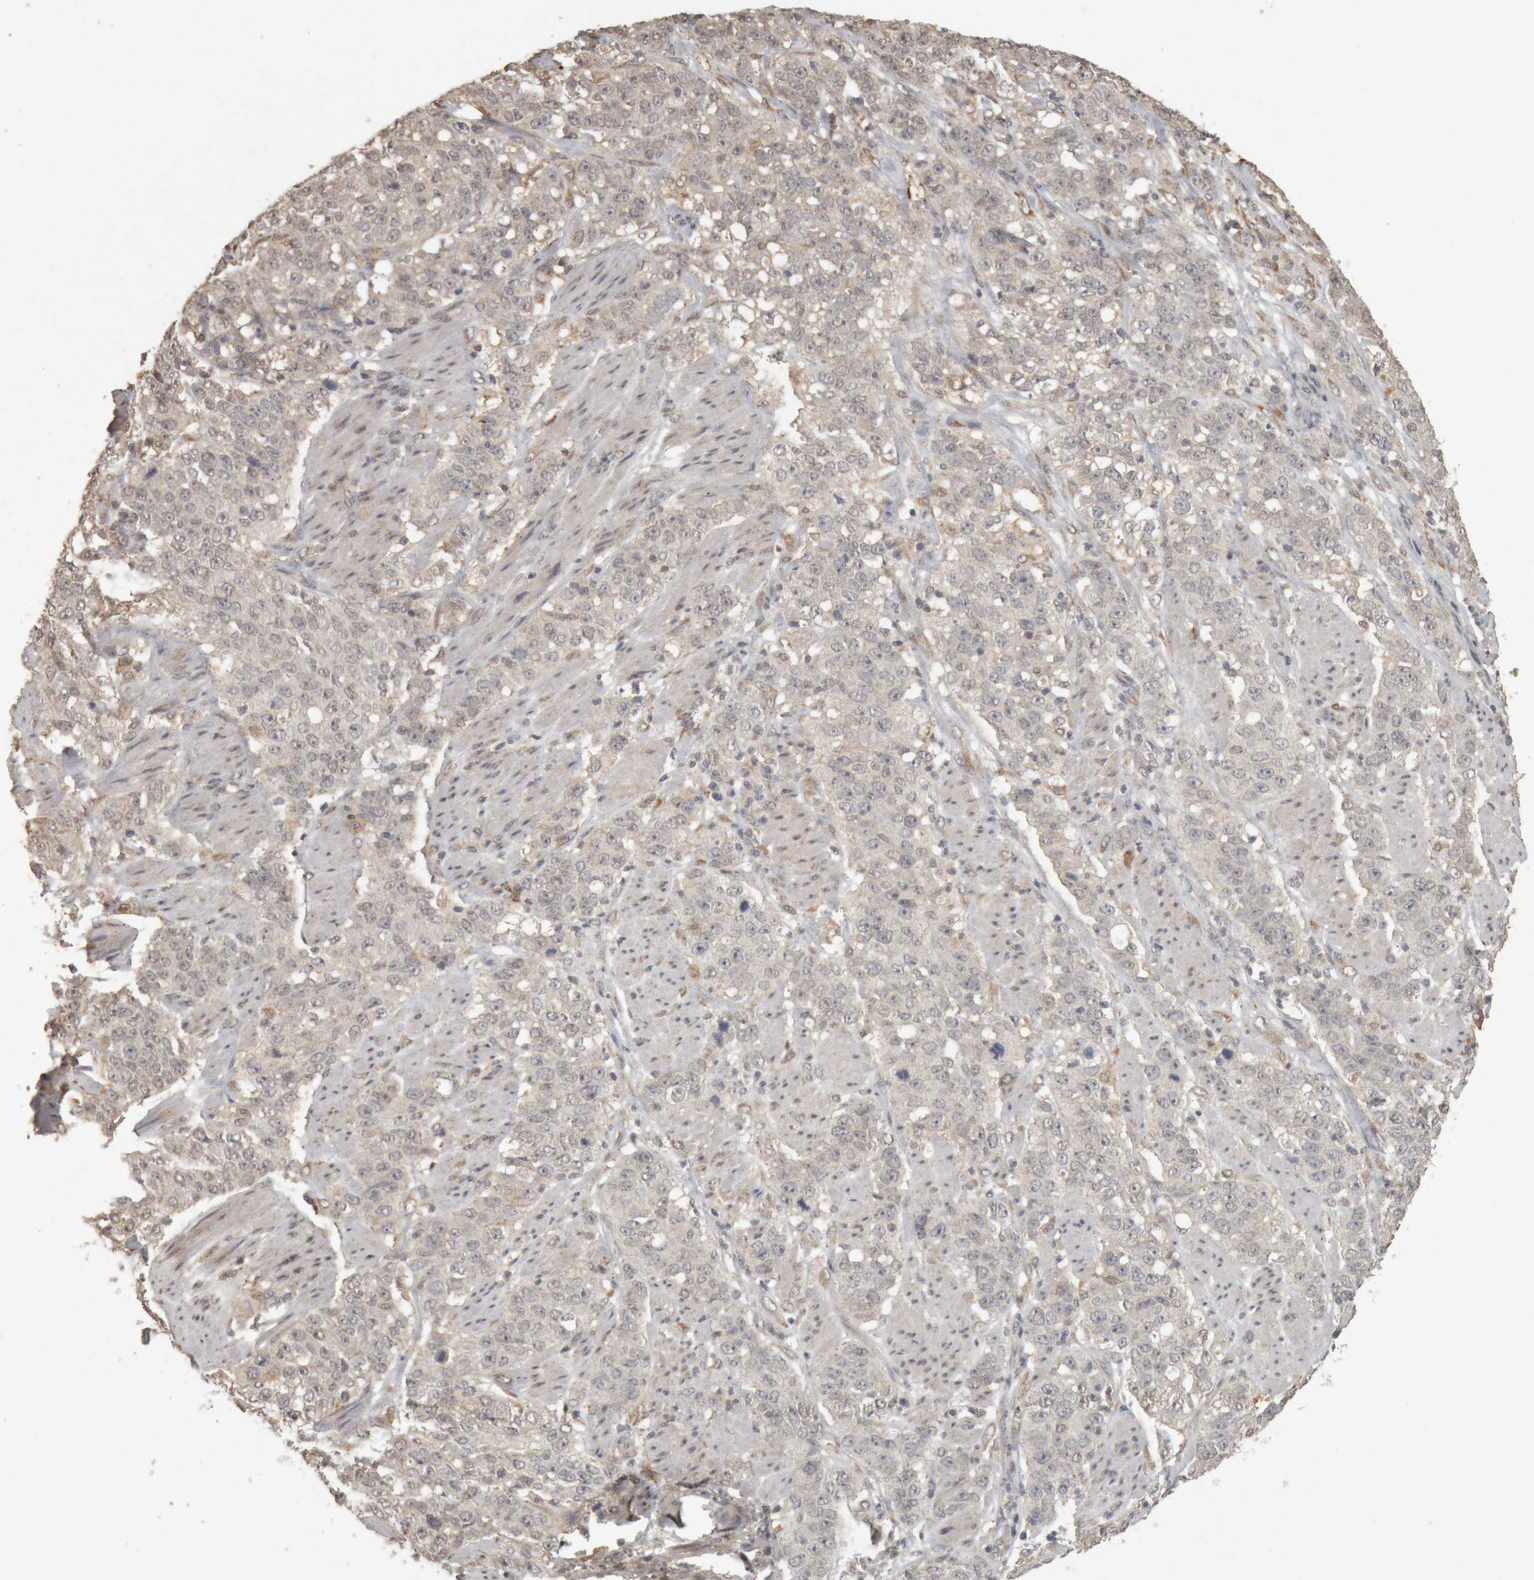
{"staining": {"intensity": "negative", "quantity": "none", "location": "none"}, "tissue": "stomach cancer", "cell_type": "Tumor cells", "image_type": "cancer", "snomed": [{"axis": "morphology", "description": "Adenocarcinoma, NOS"}, {"axis": "topography", "description": "Stomach"}], "caption": "Stomach cancer (adenocarcinoma) stained for a protein using IHC reveals no expression tumor cells.", "gene": "MEP1A", "patient": {"sex": "male", "age": 48}}